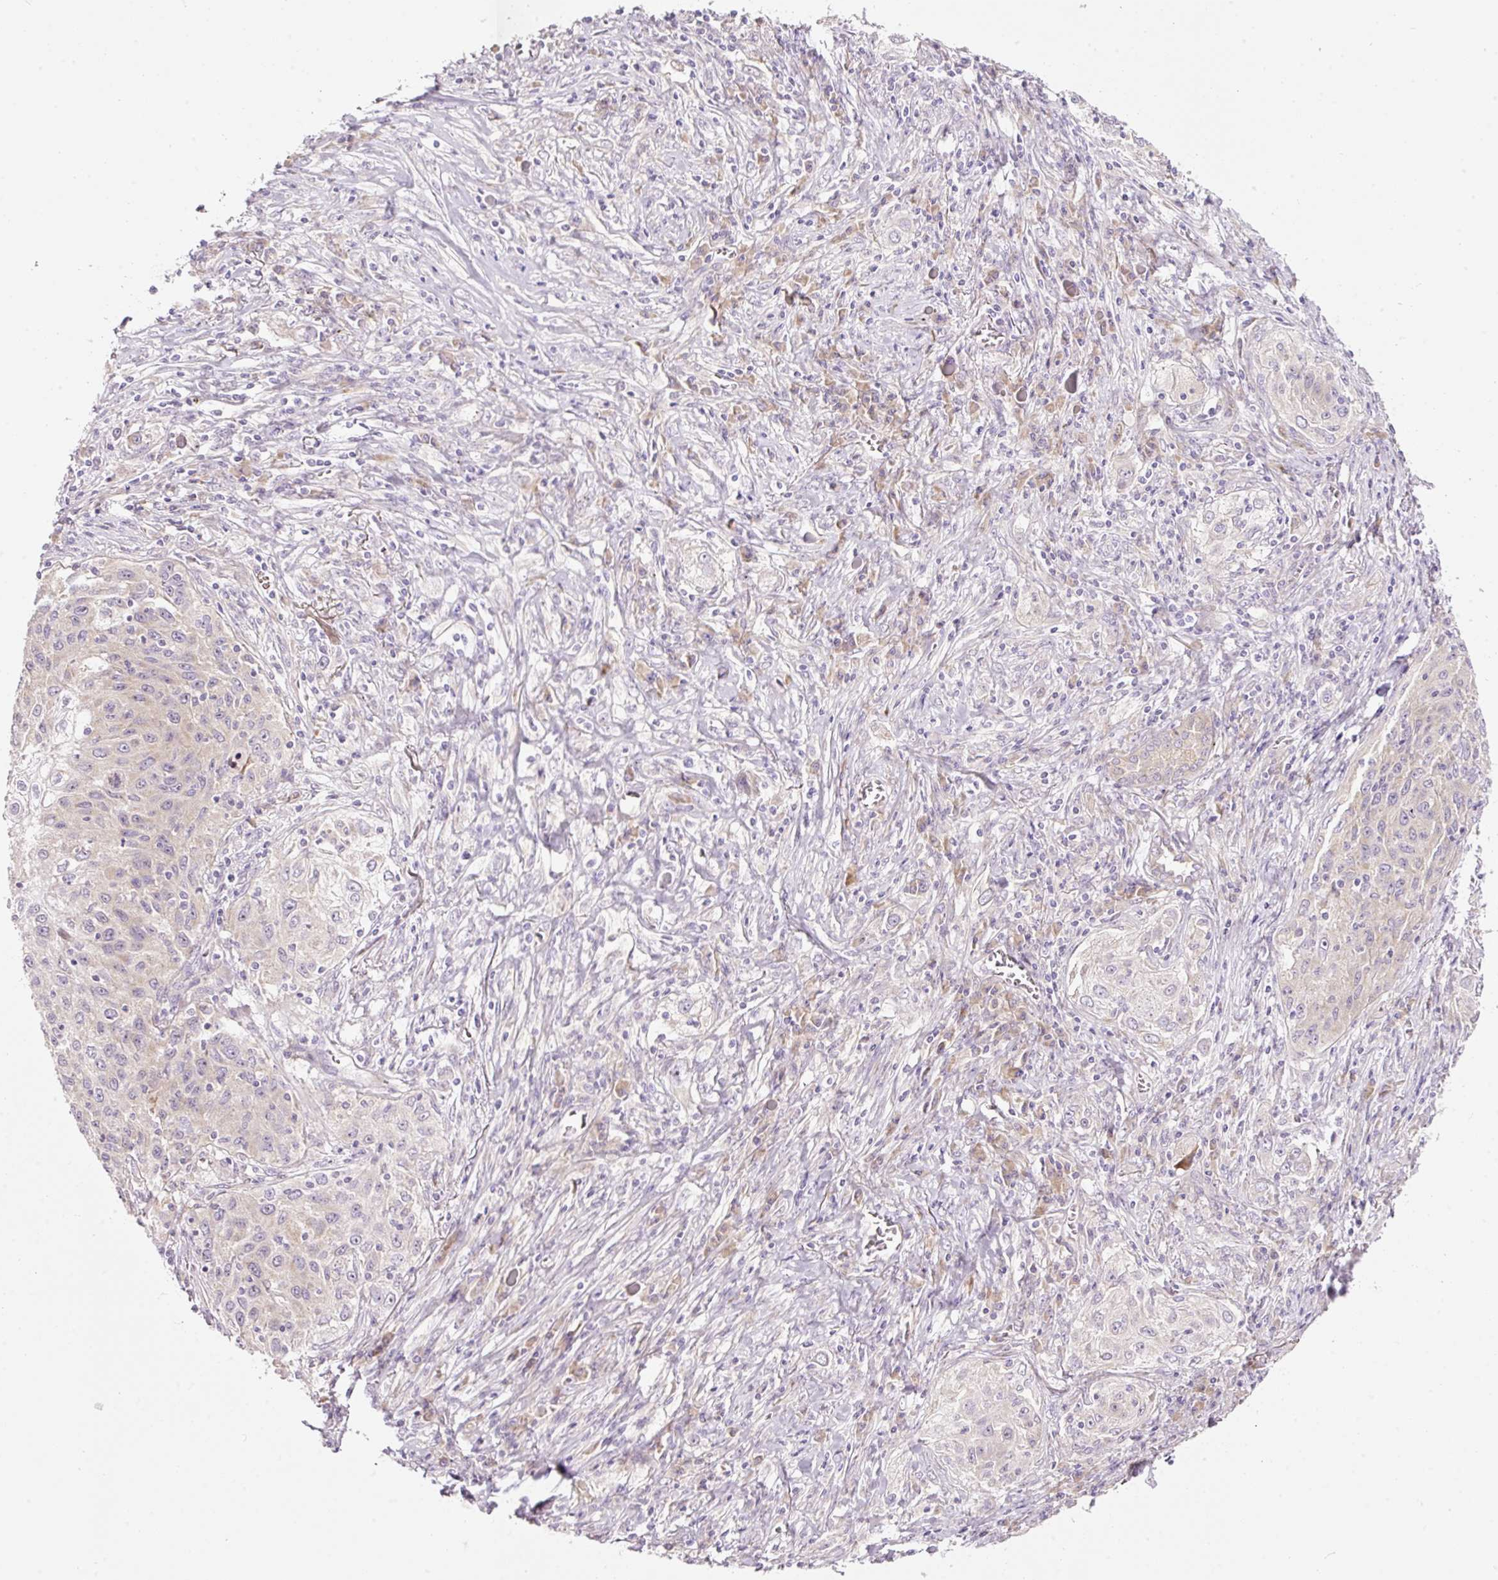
{"staining": {"intensity": "negative", "quantity": "none", "location": "none"}, "tissue": "lung cancer", "cell_type": "Tumor cells", "image_type": "cancer", "snomed": [{"axis": "morphology", "description": "Squamous cell carcinoma, NOS"}, {"axis": "topography", "description": "Lung"}], "caption": "The immunohistochemistry (IHC) histopathology image has no significant expression in tumor cells of lung cancer tissue.", "gene": "RSPO2", "patient": {"sex": "female", "age": 69}}